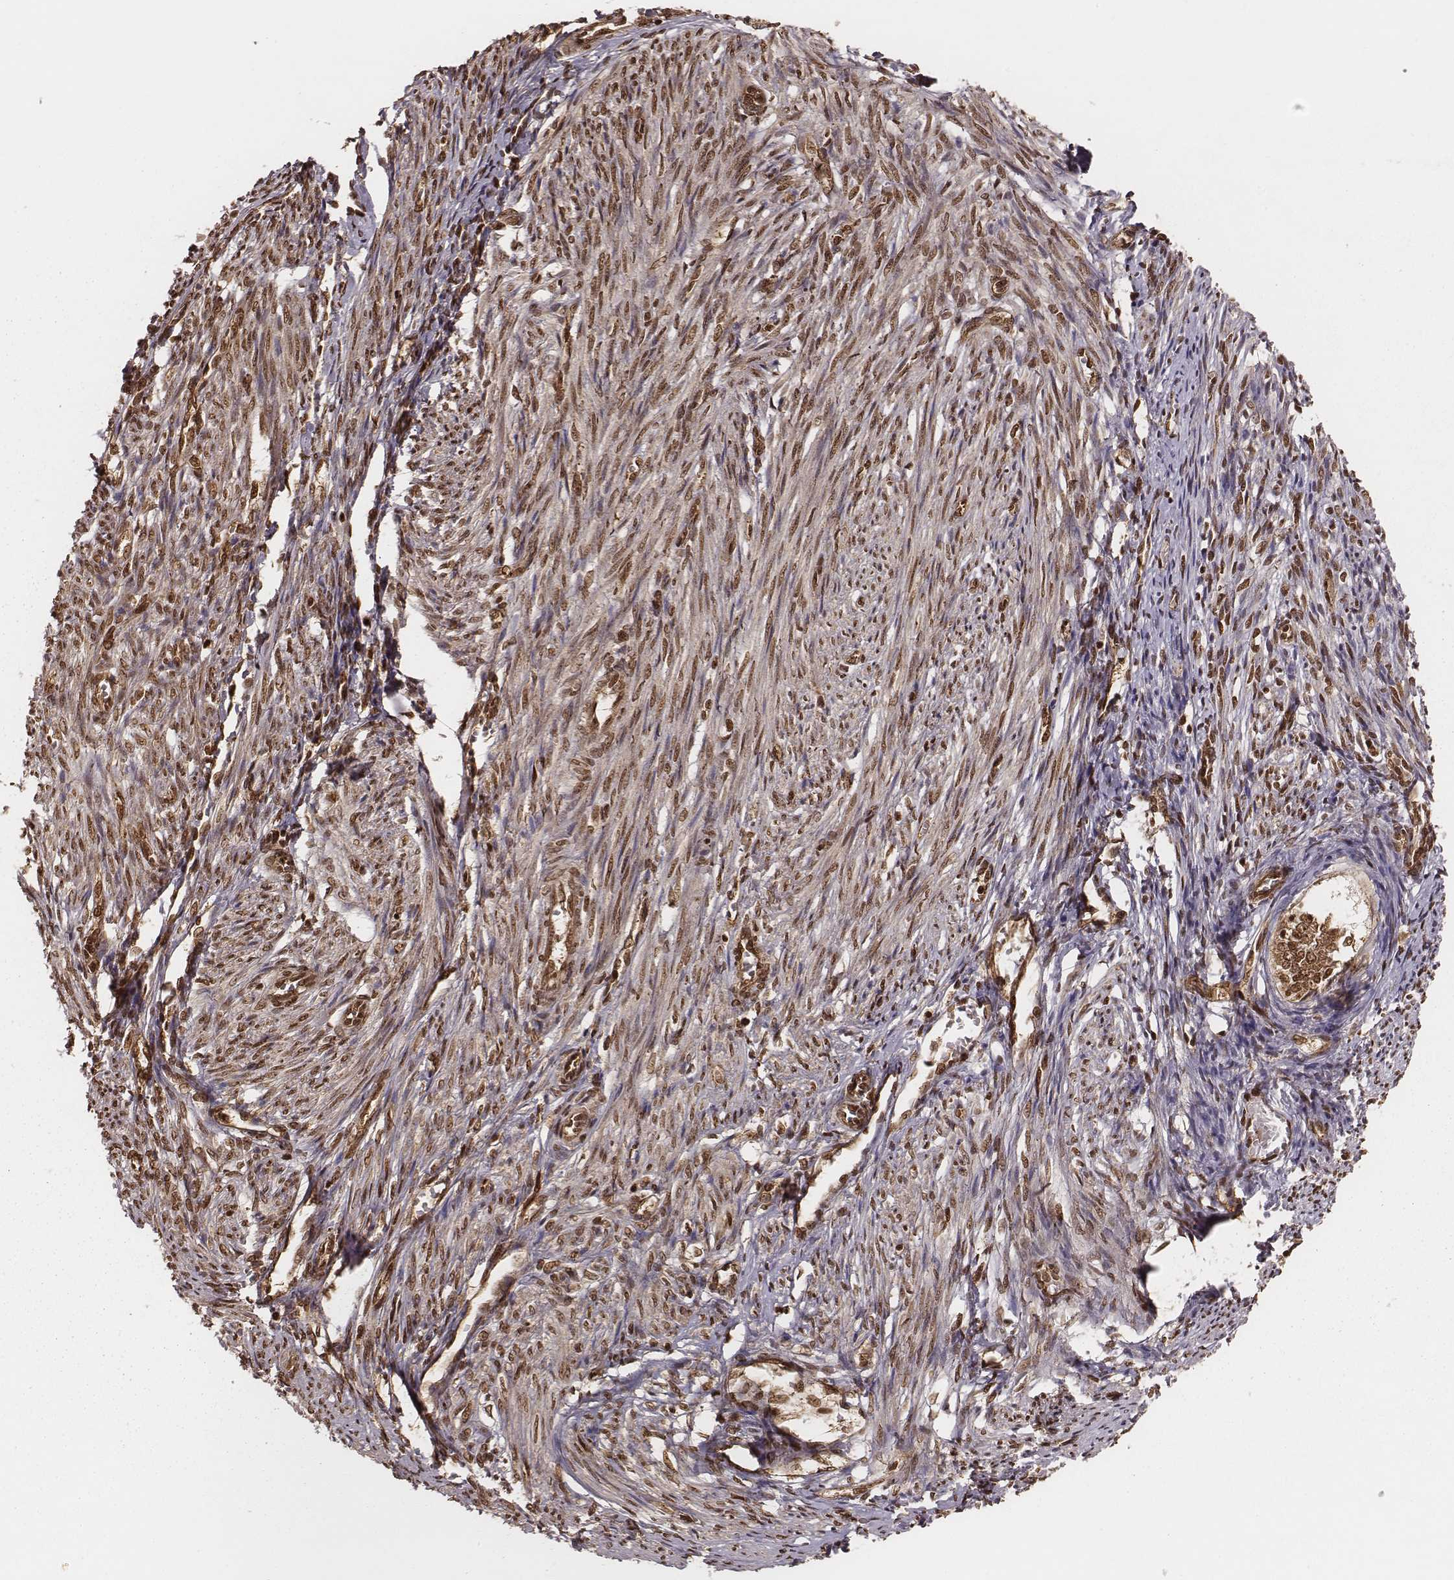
{"staining": {"intensity": "strong", "quantity": ">75%", "location": "nuclear"}, "tissue": "endometrium", "cell_type": "Cells in endometrial stroma", "image_type": "normal", "snomed": [{"axis": "morphology", "description": "Normal tissue, NOS"}, {"axis": "topography", "description": "Endometrium"}], "caption": "Protein staining of normal endometrium shows strong nuclear expression in about >75% of cells in endometrial stroma.", "gene": "NFX1", "patient": {"sex": "female", "age": 50}}